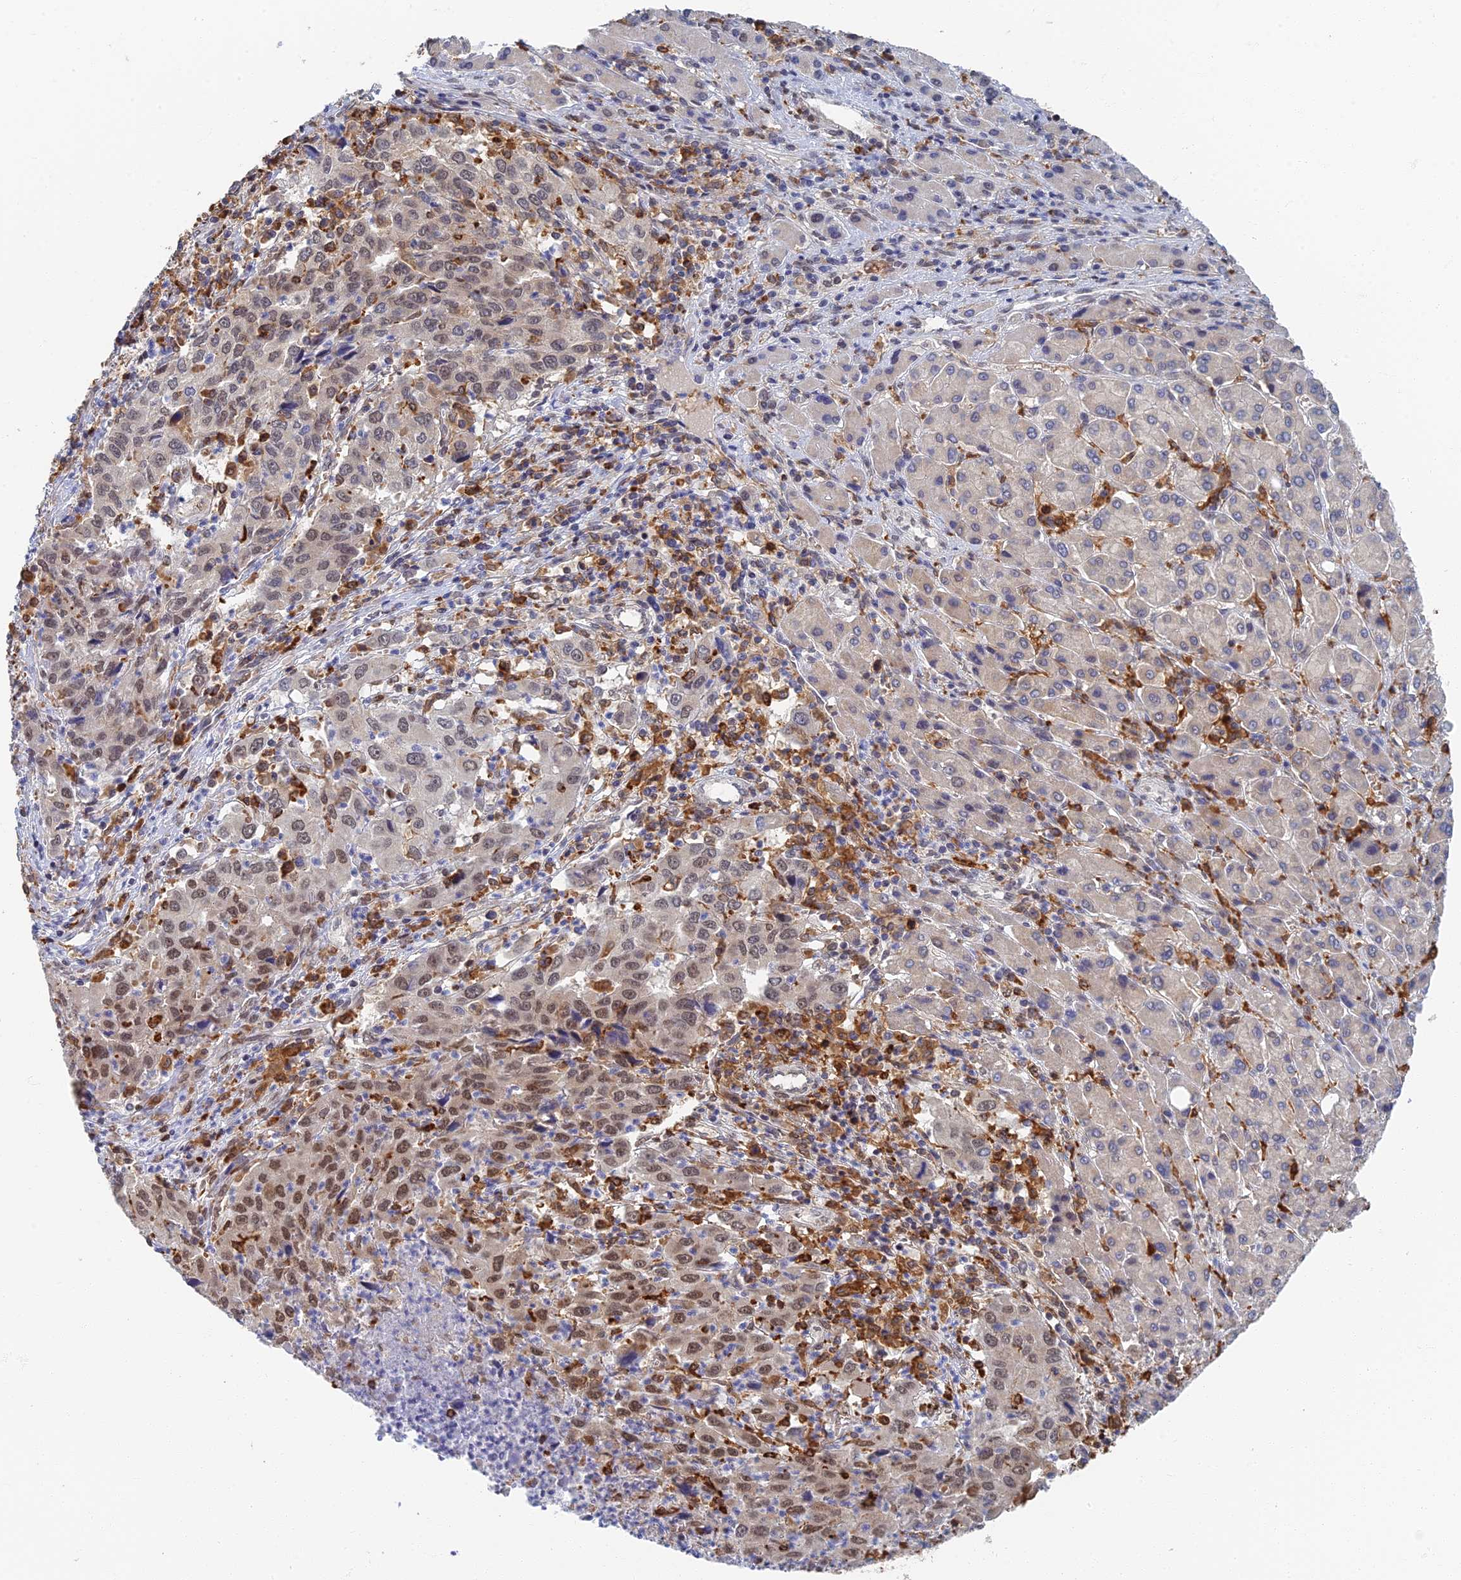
{"staining": {"intensity": "moderate", "quantity": "25%-75%", "location": "nuclear"}, "tissue": "liver cancer", "cell_type": "Tumor cells", "image_type": "cancer", "snomed": [{"axis": "morphology", "description": "Carcinoma, Hepatocellular, NOS"}, {"axis": "topography", "description": "Liver"}], "caption": "Protein staining shows moderate nuclear positivity in about 25%-75% of tumor cells in liver hepatocellular carcinoma. Using DAB (brown) and hematoxylin (blue) stains, captured at high magnification using brightfield microscopy.", "gene": "GPATCH1", "patient": {"sex": "male", "age": 63}}